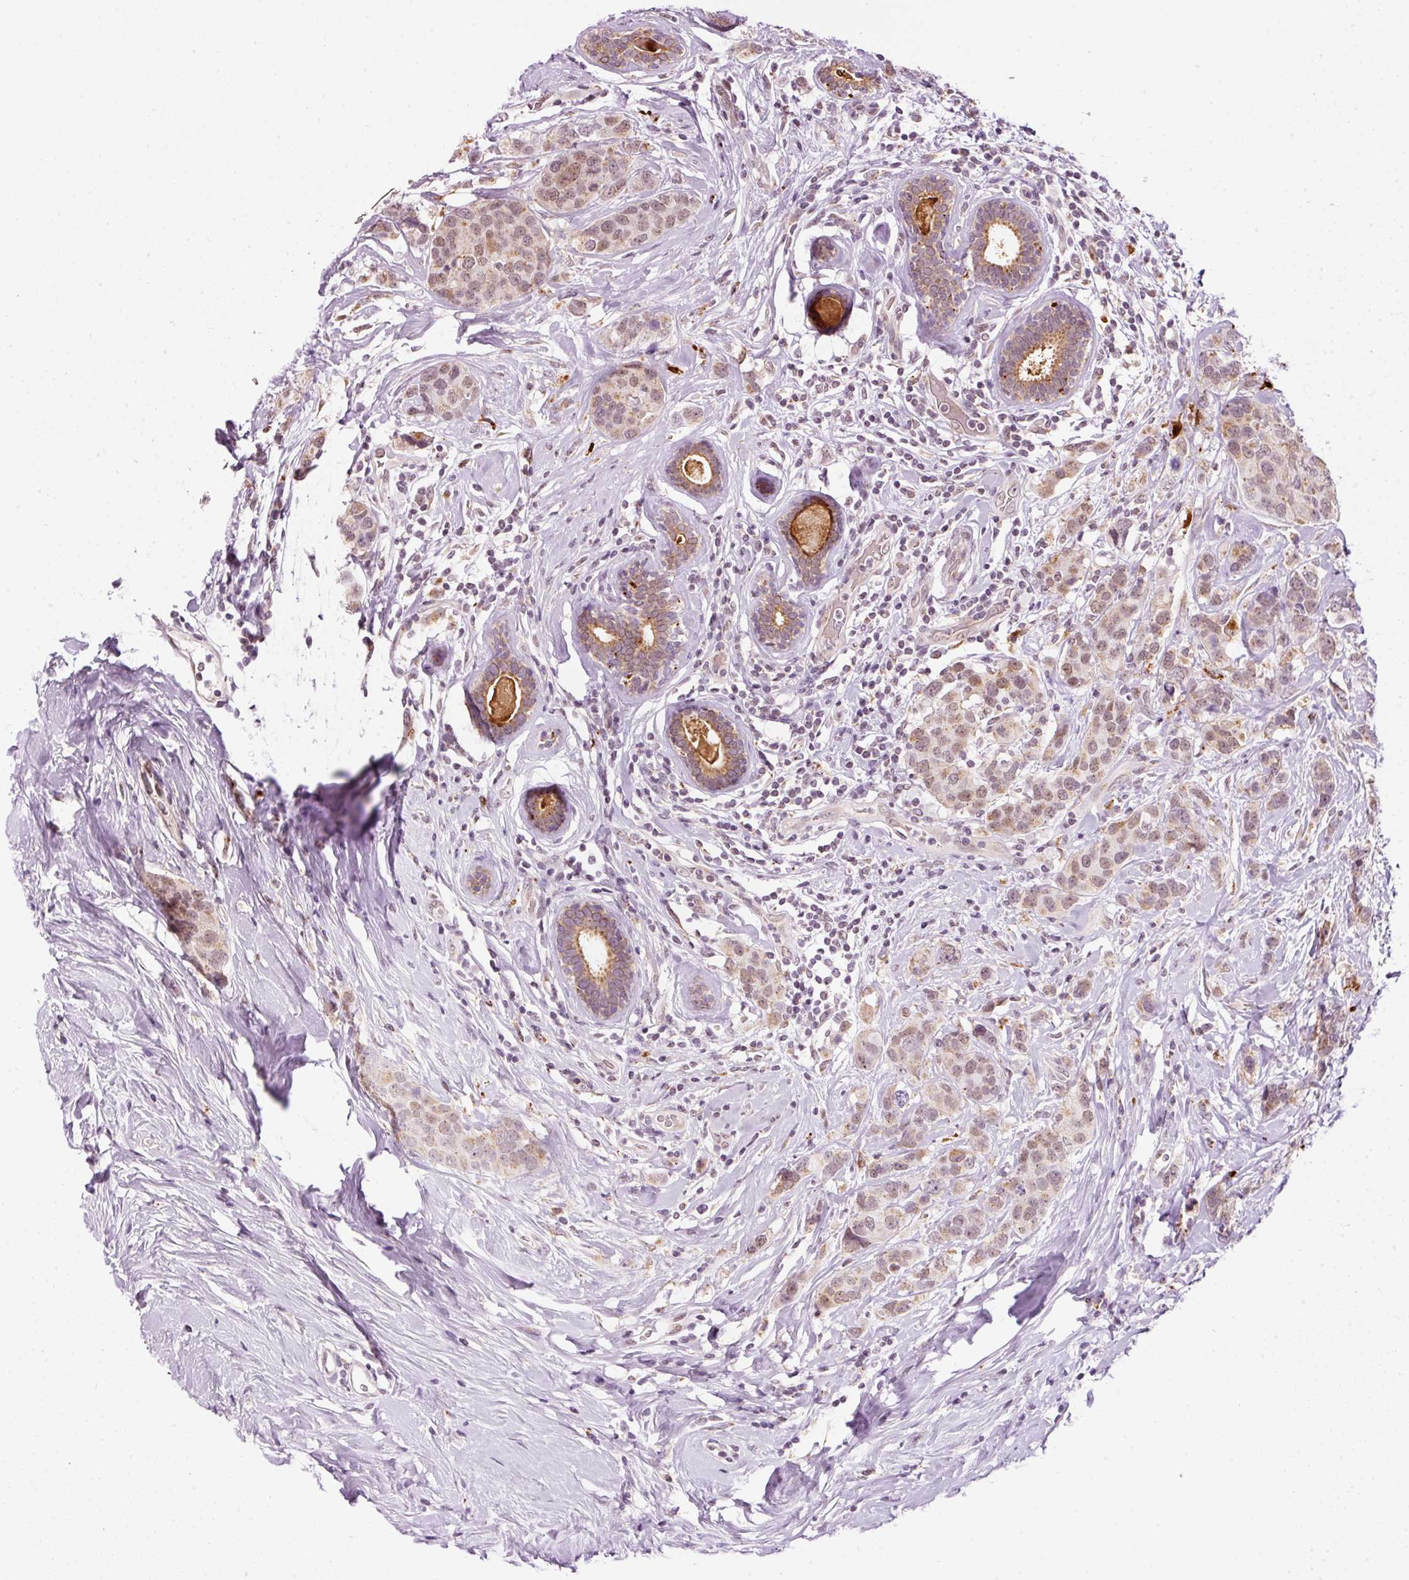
{"staining": {"intensity": "weak", "quantity": ">75%", "location": "cytoplasmic/membranous"}, "tissue": "breast cancer", "cell_type": "Tumor cells", "image_type": "cancer", "snomed": [{"axis": "morphology", "description": "Lobular carcinoma"}, {"axis": "topography", "description": "Breast"}], "caption": "High-power microscopy captured an immunohistochemistry image of lobular carcinoma (breast), revealing weak cytoplasmic/membranous expression in about >75% of tumor cells.", "gene": "ZNF639", "patient": {"sex": "female", "age": 59}}